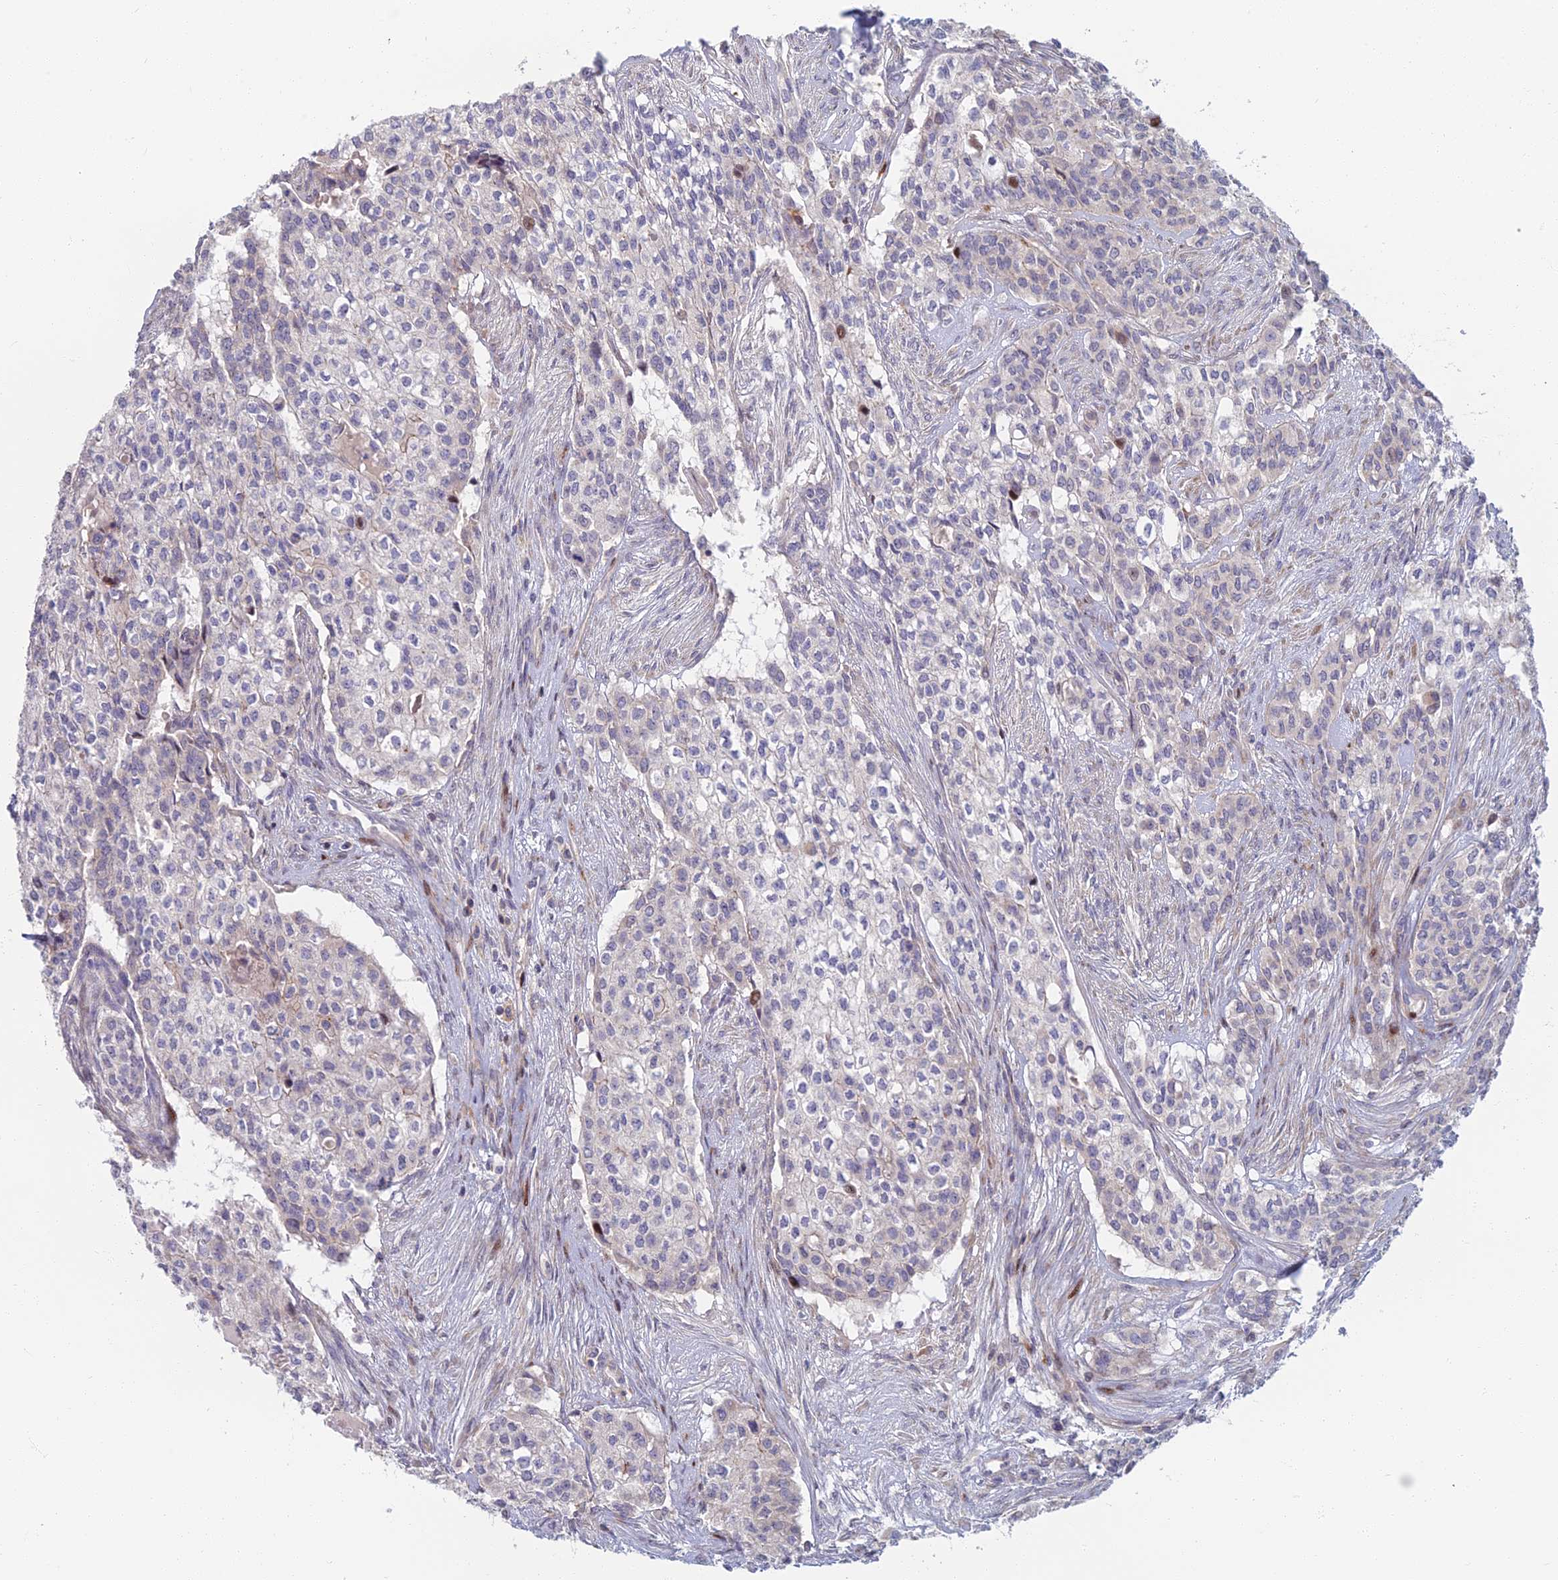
{"staining": {"intensity": "negative", "quantity": "none", "location": "none"}, "tissue": "head and neck cancer", "cell_type": "Tumor cells", "image_type": "cancer", "snomed": [{"axis": "morphology", "description": "Adenocarcinoma, NOS"}, {"axis": "topography", "description": "Head-Neck"}], "caption": "Tumor cells show no significant protein expression in head and neck cancer (adenocarcinoma).", "gene": "C15orf40", "patient": {"sex": "male", "age": 81}}